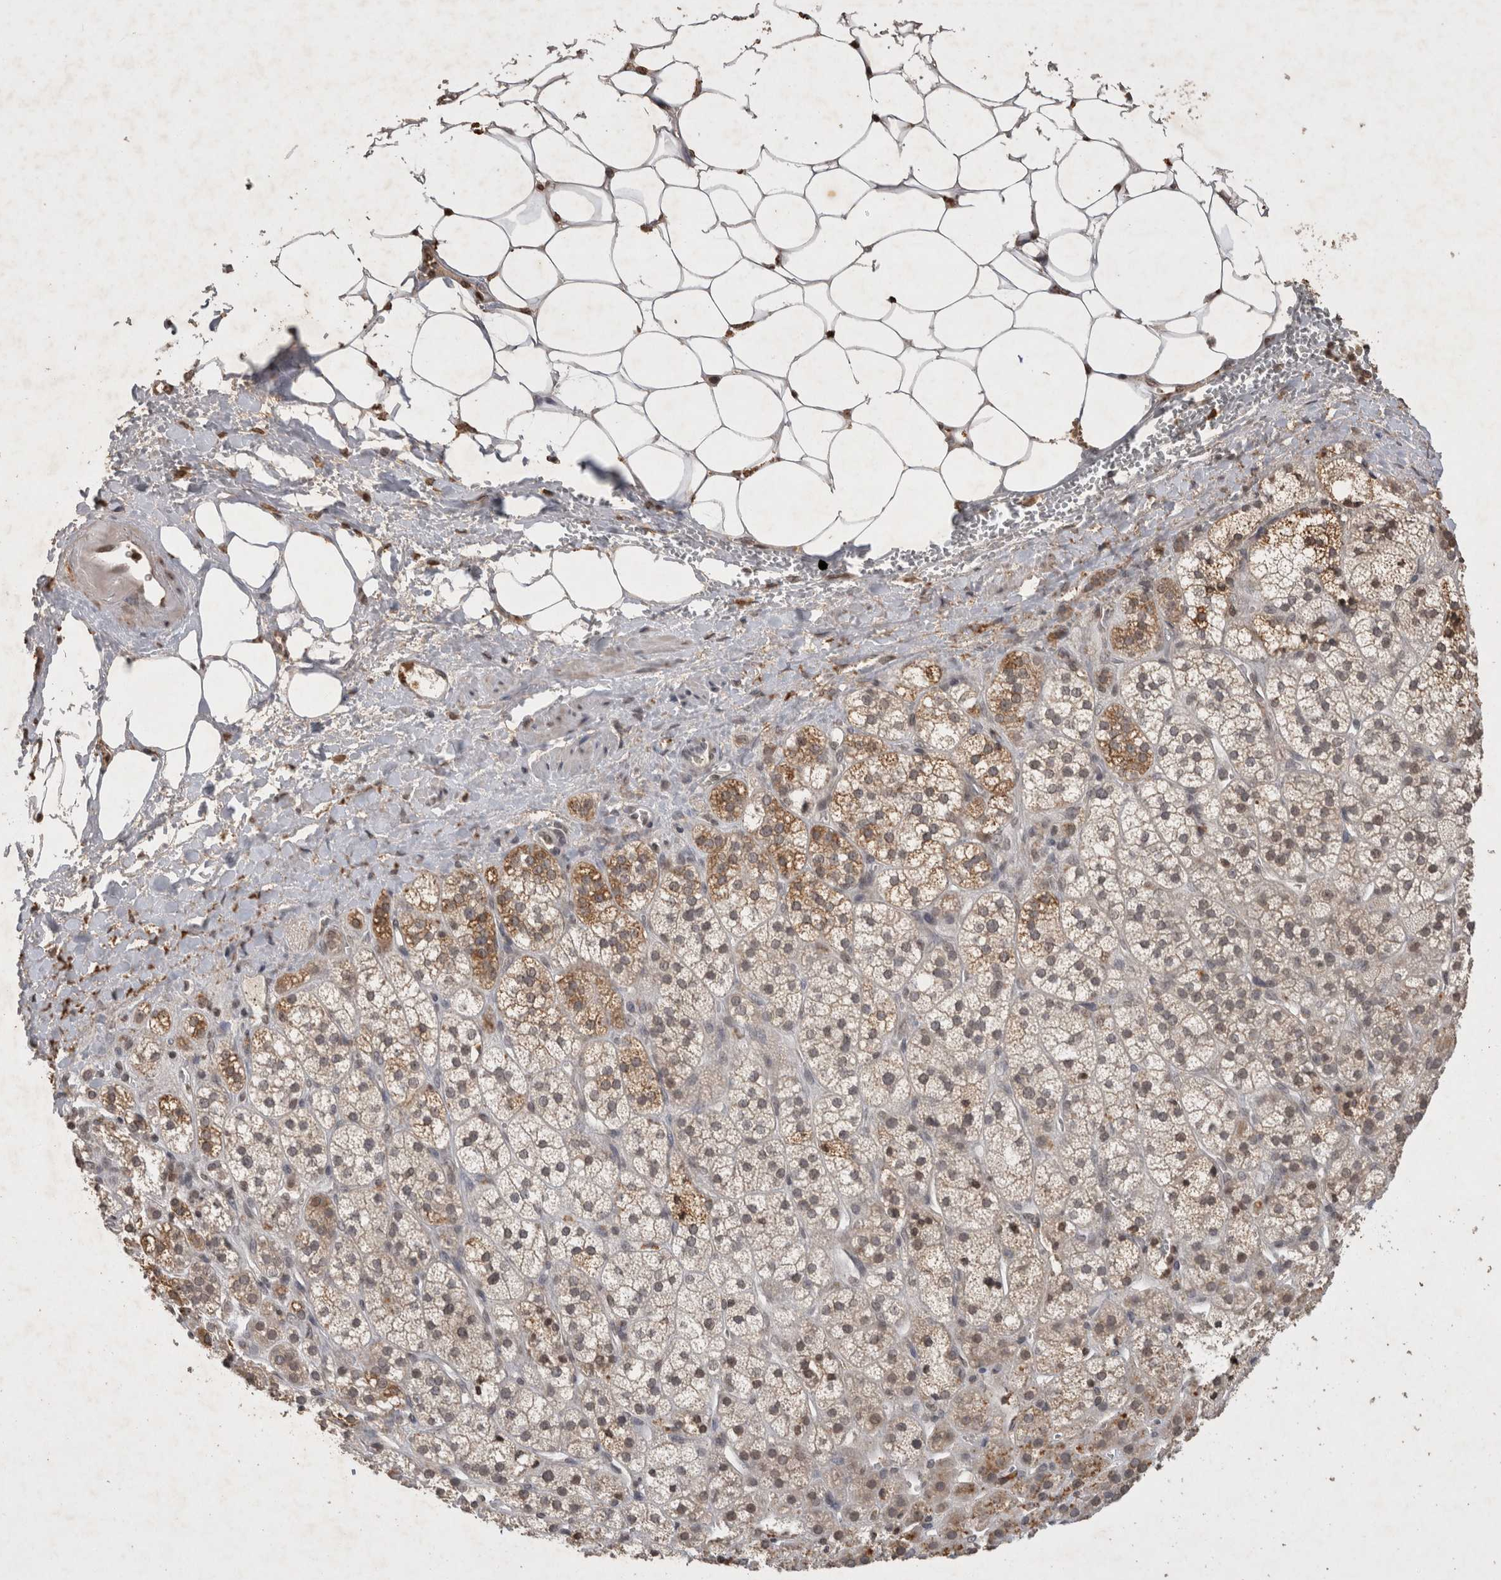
{"staining": {"intensity": "moderate", "quantity": "25%-75%", "location": "cytoplasmic/membranous,nuclear"}, "tissue": "adrenal gland", "cell_type": "Glandular cells", "image_type": "normal", "snomed": [{"axis": "morphology", "description": "Normal tissue, NOS"}, {"axis": "topography", "description": "Adrenal gland"}], "caption": "This is a micrograph of immunohistochemistry (IHC) staining of normal adrenal gland, which shows moderate expression in the cytoplasmic/membranous,nuclear of glandular cells.", "gene": "HRK", "patient": {"sex": "male", "age": 56}}